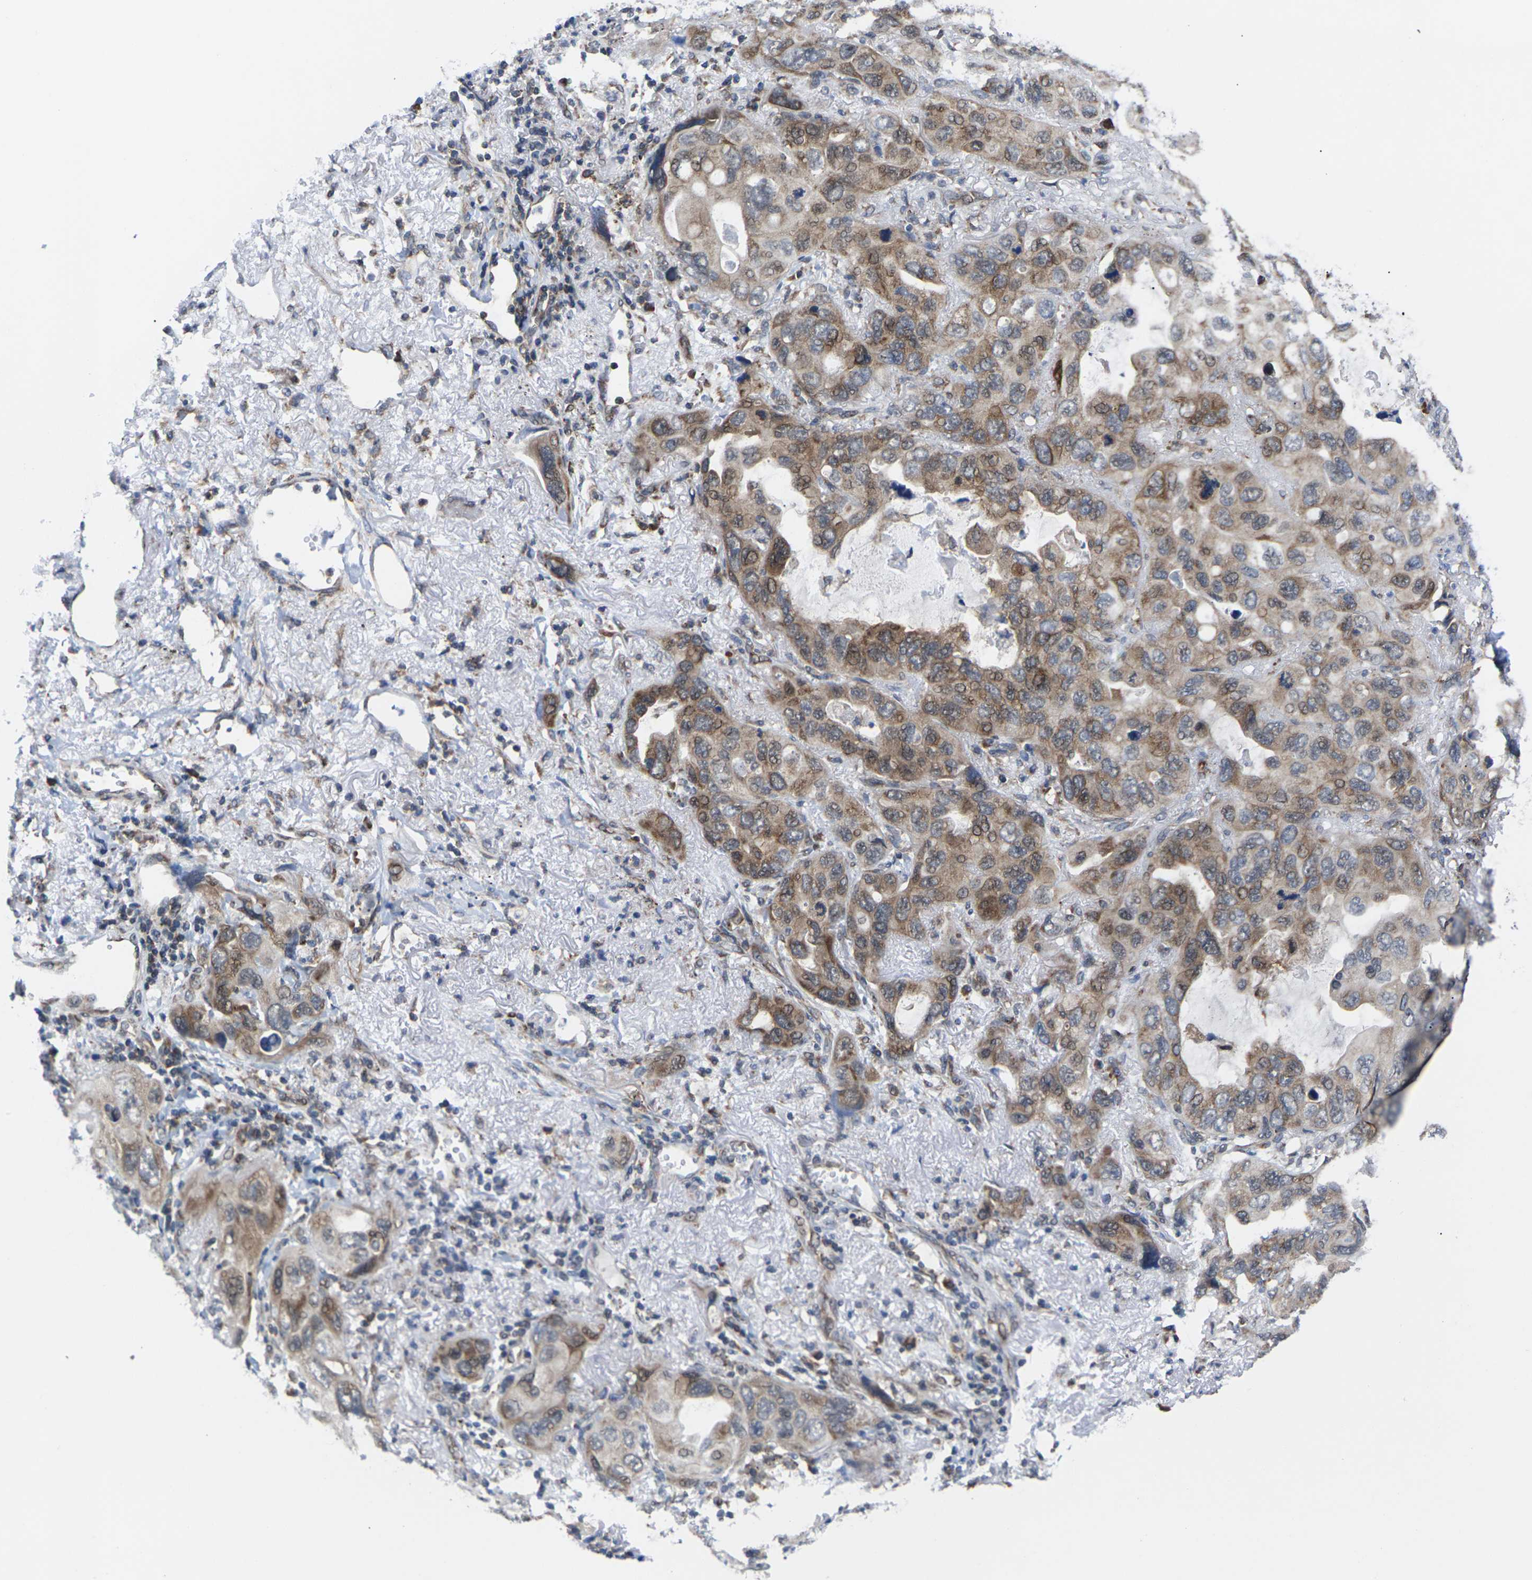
{"staining": {"intensity": "moderate", "quantity": "25%-75%", "location": "cytoplasmic/membranous,nuclear"}, "tissue": "lung cancer", "cell_type": "Tumor cells", "image_type": "cancer", "snomed": [{"axis": "morphology", "description": "Squamous cell carcinoma, NOS"}, {"axis": "topography", "description": "Lung"}], "caption": "Lung squamous cell carcinoma was stained to show a protein in brown. There is medium levels of moderate cytoplasmic/membranous and nuclear positivity in about 25%-75% of tumor cells. (DAB (3,3'-diaminobenzidine) = brown stain, brightfield microscopy at high magnification).", "gene": "PDZK1IP1", "patient": {"sex": "female", "age": 73}}